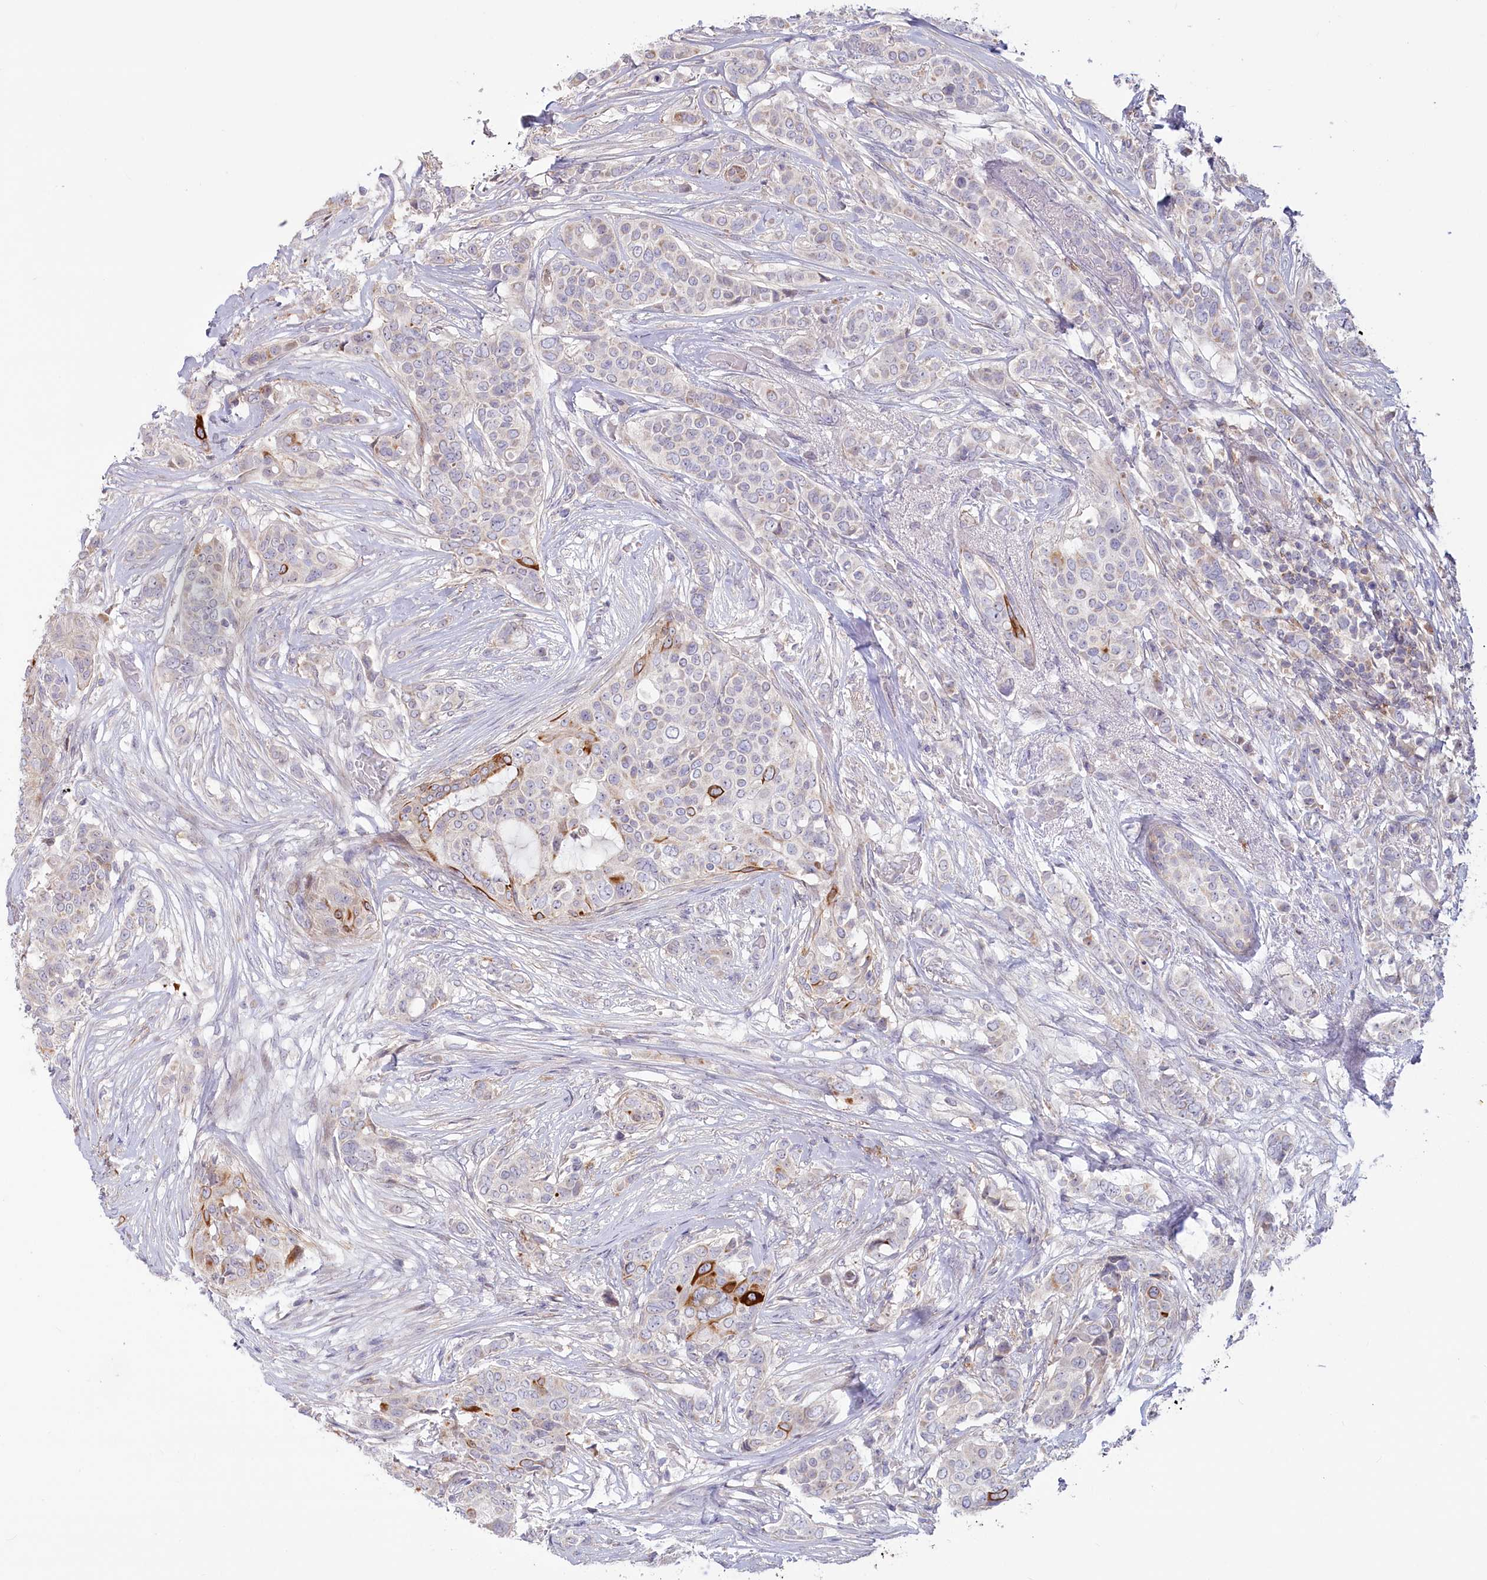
{"staining": {"intensity": "strong", "quantity": "<25%", "location": "cytoplasmic/membranous"}, "tissue": "breast cancer", "cell_type": "Tumor cells", "image_type": "cancer", "snomed": [{"axis": "morphology", "description": "Lobular carcinoma"}, {"axis": "topography", "description": "Breast"}], "caption": "Immunohistochemistry of human breast cancer demonstrates medium levels of strong cytoplasmic/membranous staining in approximately <25% of tumor cells.", "gene": "MTG1", "patient": {"sex": "female", "age": 51}}